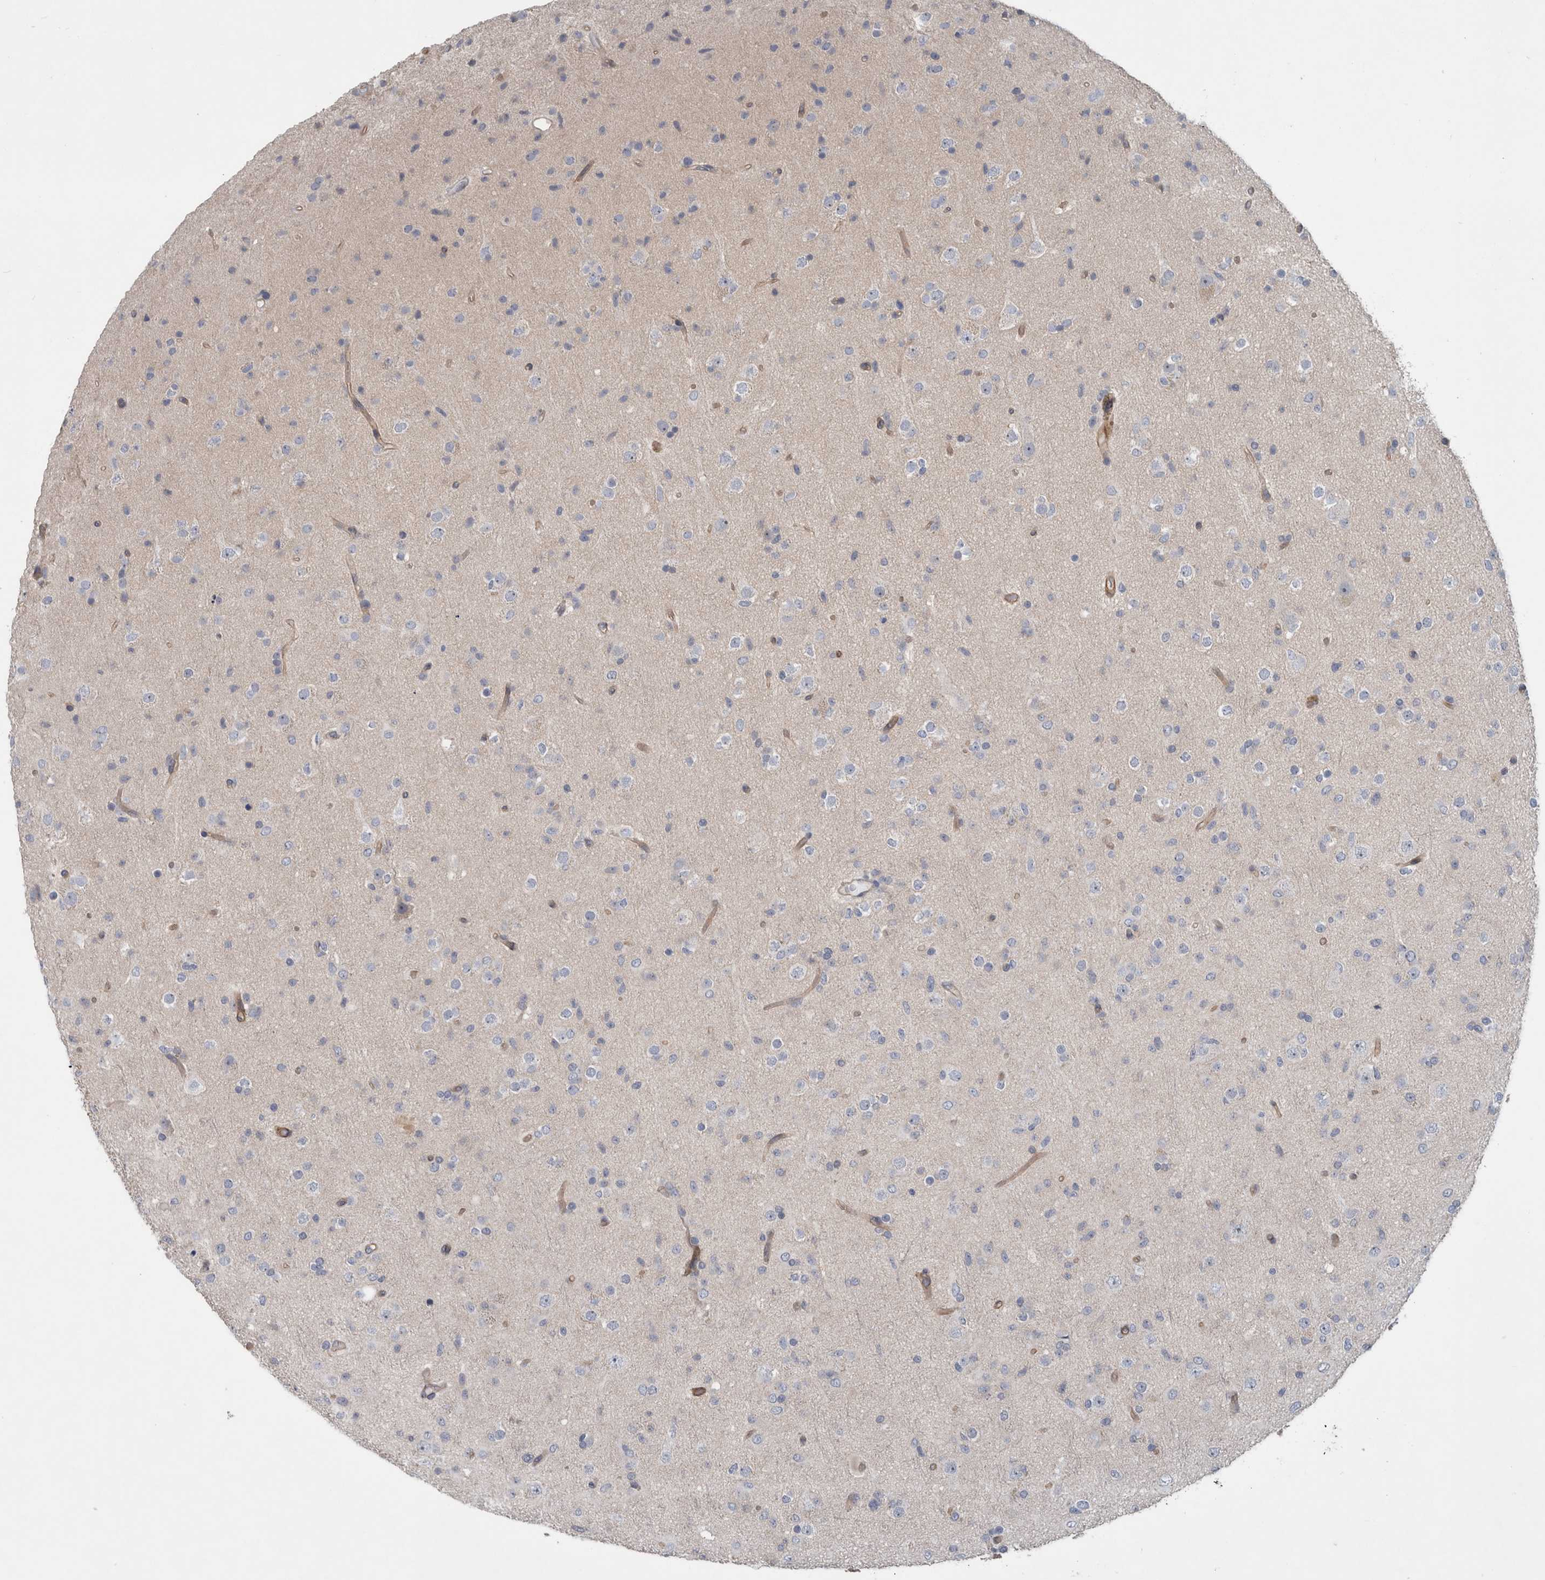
{"staining": {"intensity": "negative", "quantity": "none", "location": "none"}, "tissue": "glioma", "cell_type": "Tumor cells", "image_type": "cancer", "snomed": [{"axis": "morphology", "description": "Glioma, malignant, Low grade"}, {"axis": "topography", "description": "Brain"}], "caption": "A high-resolution histopathology image shows immunohistochemistry staining of glioma, which reveals no significant expression in tumor cells. (DAB IHC, high magnification).", "gene": "BCAM", "patient": {"sex": "male", "age": 65}}